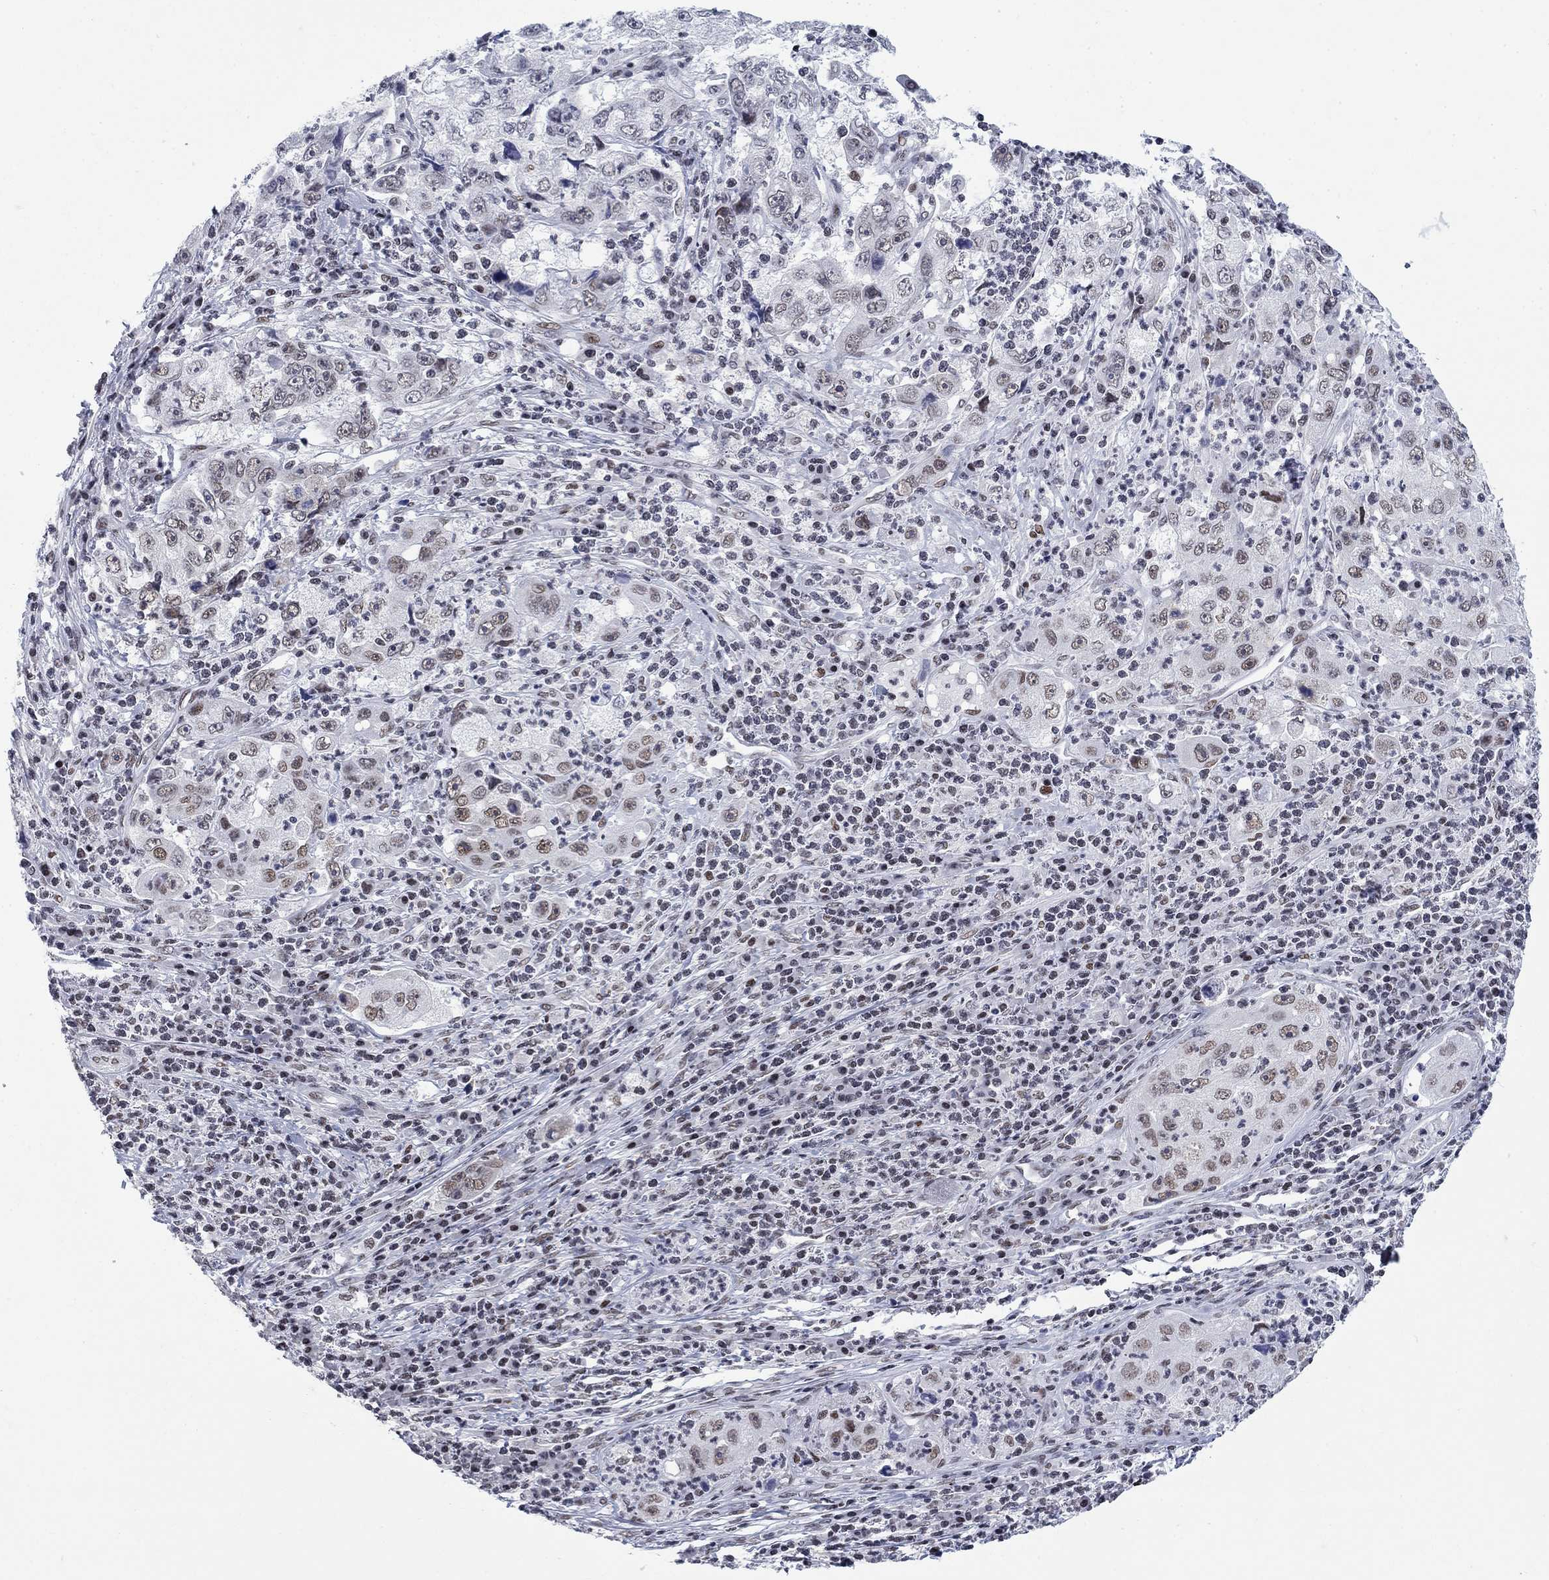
{"staining": {"intensity": "weak", "quantity": "<25%", "location": "nuclear"}, "tissue": "cervical cancer", "cell_type": "Tumor cells", "image_type": "cancer", "snomed": [{"axis": "morphology", "description": "Squamous cell carcinoma, NOS"}, {"axis": "topography", "description": "Cervix"}], "caption": "Immunohistochemistry (IHC) histopathology image of neoplastic tissue: cervical squamous cell carcinoma stained with DAB (3,3'-diaminobenzidine) displays no significant protein expression in tumor cells.", "gene": "NPAS3", "patient": {"sex": "female", "age": 36}}